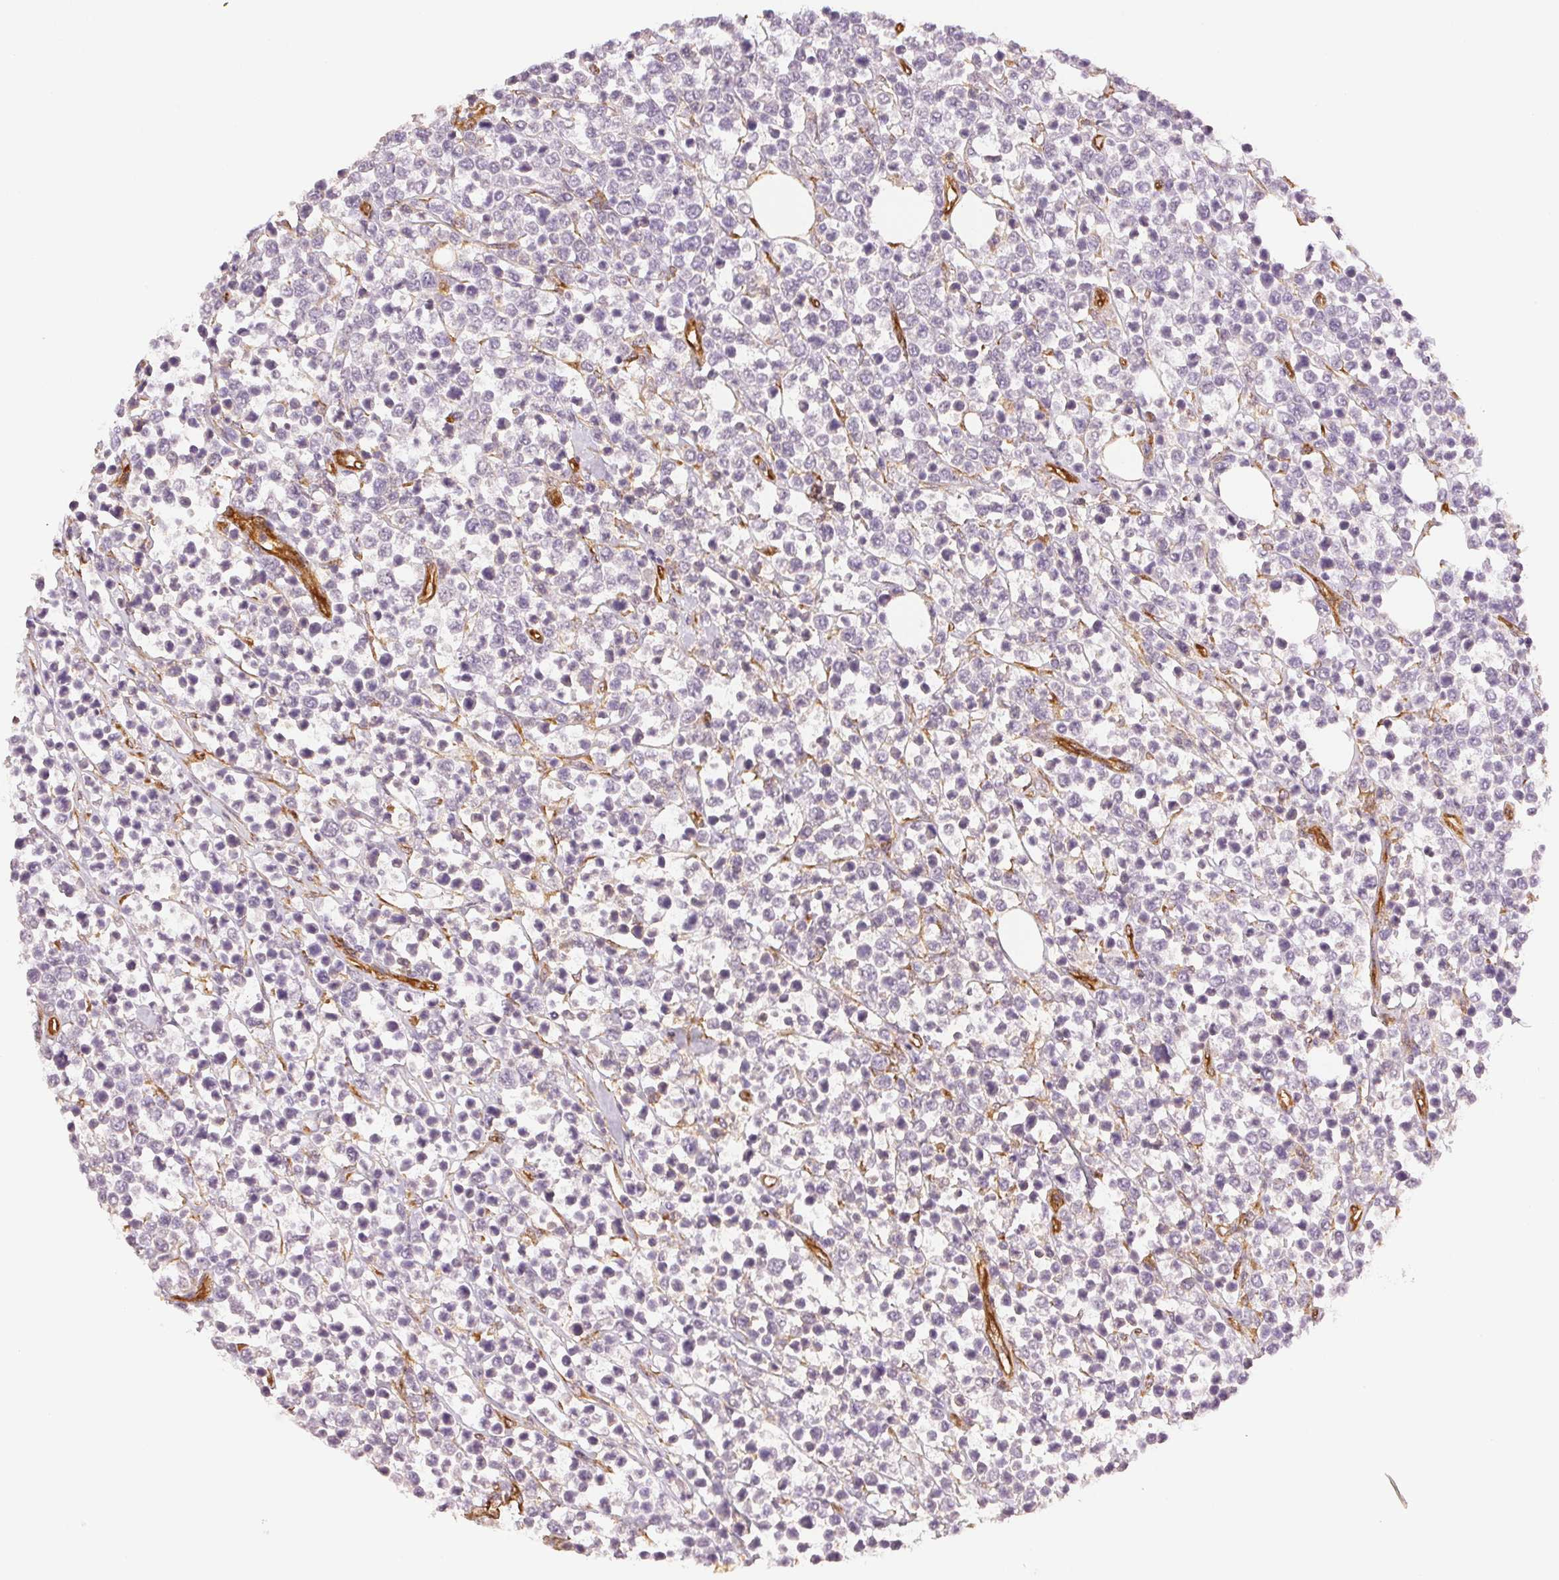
{"staining": {"intensity": "negative", "quantity": "none", "location": "none"}, "tissue": "lymphoma", "cell_type": "Tumor cells", "image_type": "cancer", "snomed": [{"axis": "morphology", "description": "Malignant lymphoma, non-Hodgkin's type, High grade"}, {"axis": "topography", "description": "Soft tissue"}], "caption": "Protein analysis of lymphoma displays no significant staining in tumor cells.", "gene": "DIAPH2", "patient": {"sex": "female", "age": 56}}